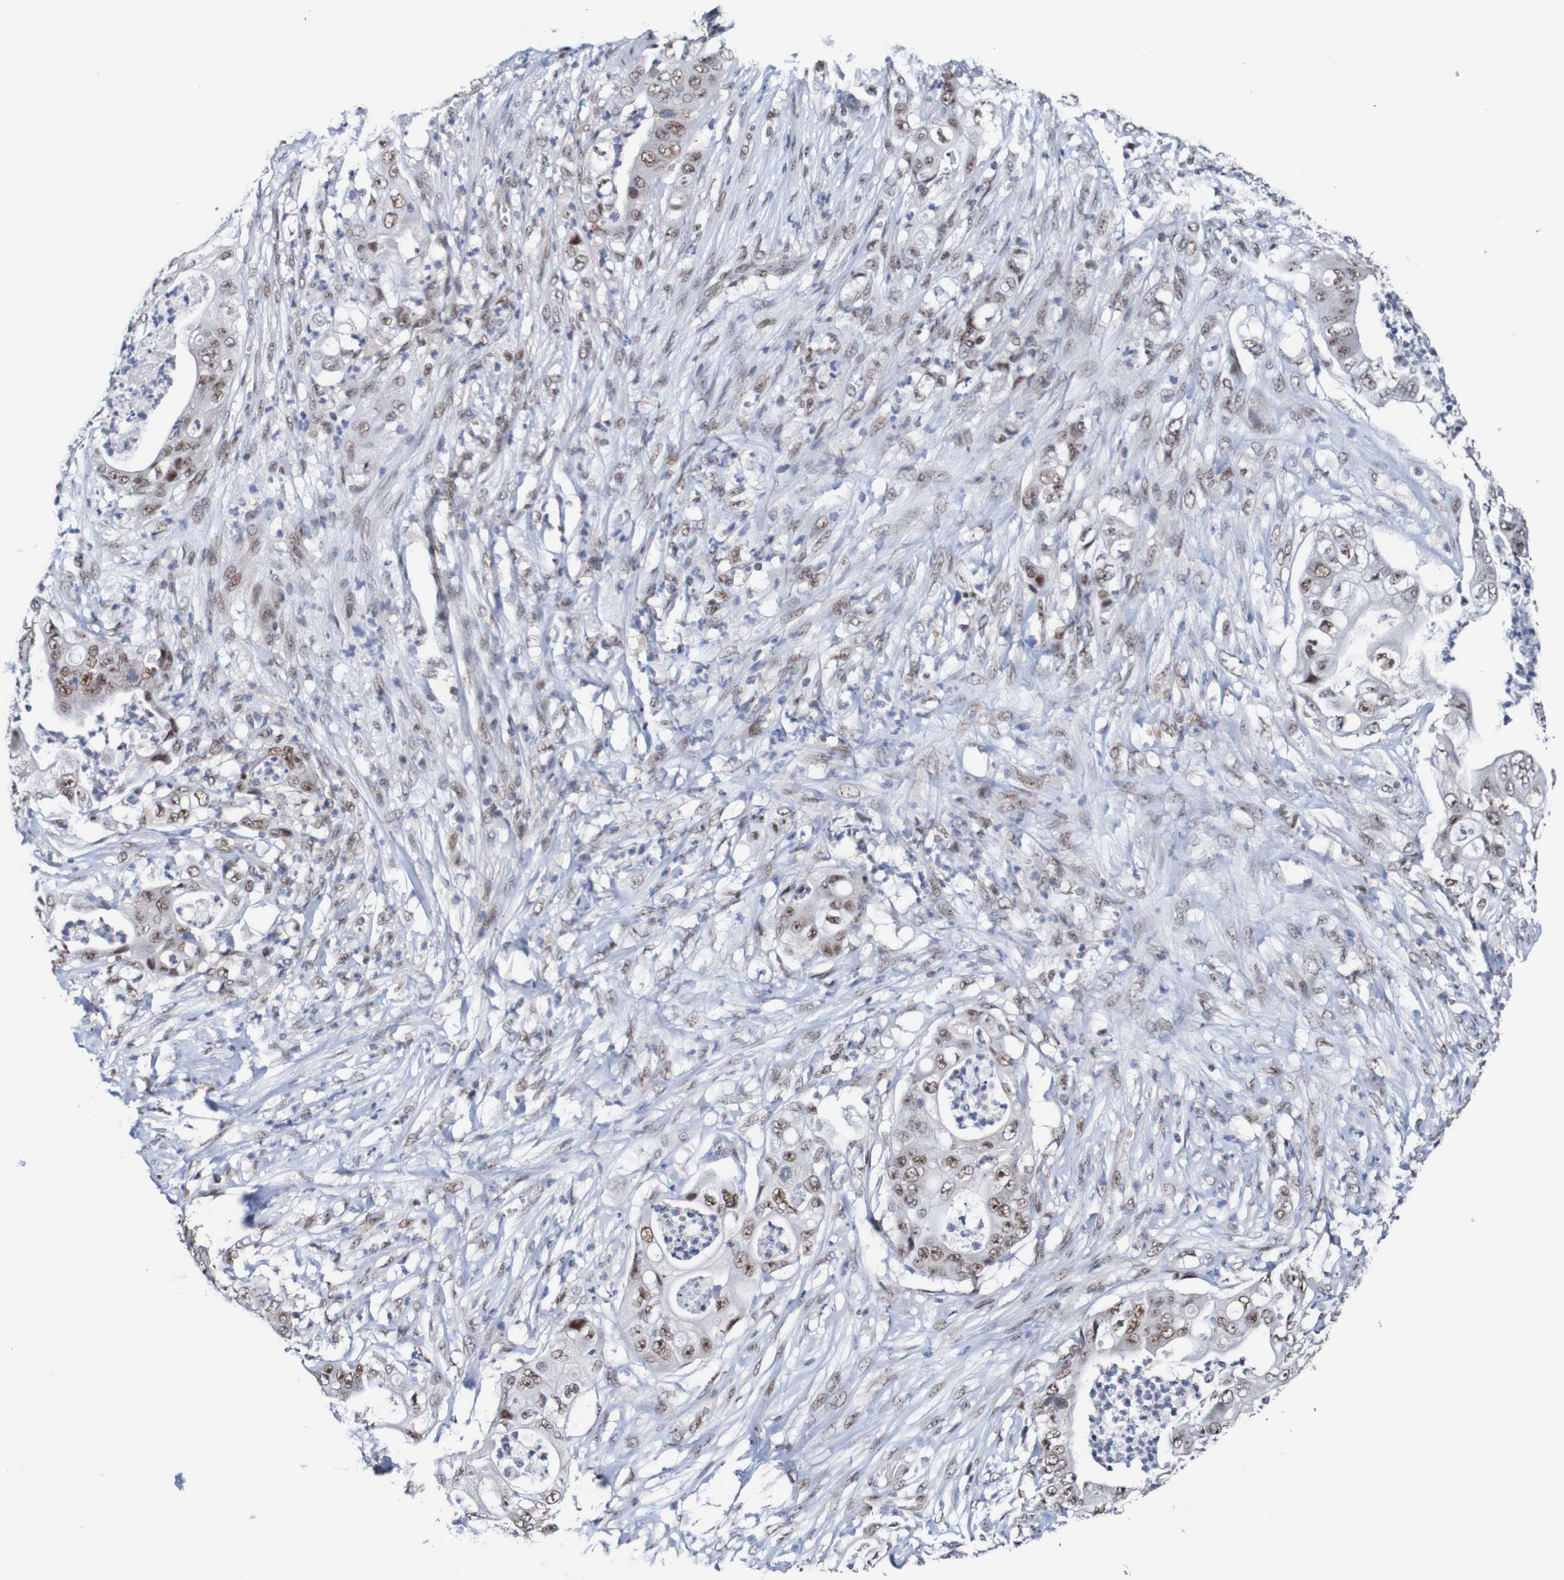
{"staining": {"intensity": "moderate", "quantity": ">75%", "location": "nuclear"}, "tissue": "stomach cancer", "cell_type": "Tumor cells", "image_type": "cancer", "snomed": [{"axis": "morphology", "description": "Adenocarcinoma, NOS"}, {"axis": "topography", "description": "Stomach"}], "caption": "Approximately >75% of tumor cells in human stomach cancer reveal moderate nuclear protein staining as visualized by brown immunohistochemical staining.", "gene": "CDC5L", "patient": {"sex": "female", "age": 73}}